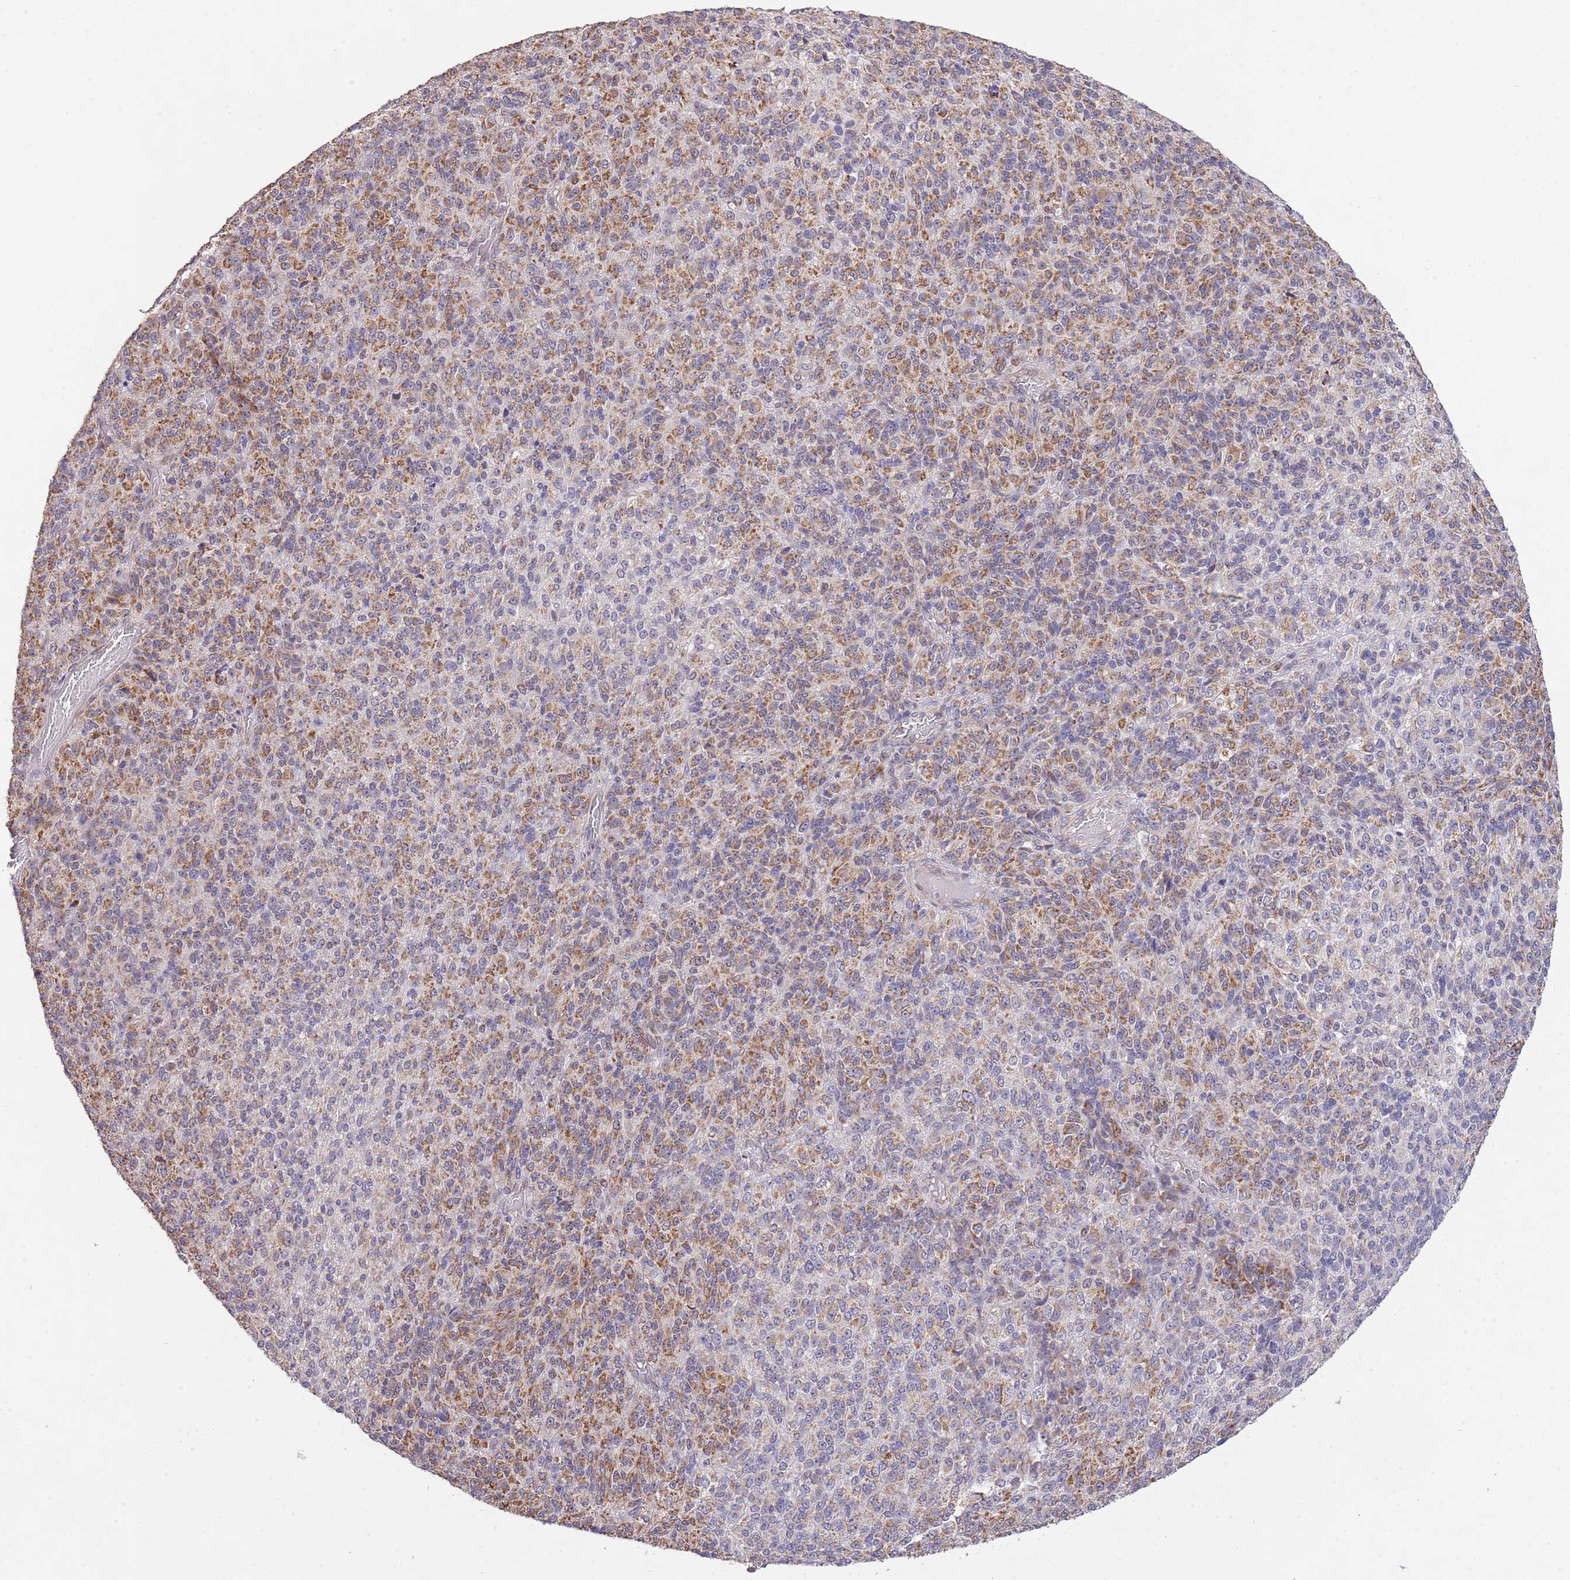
{"staining": {"intensity": "moderate", "quantity": ">75%", "location": "cytoplasmic/membranous"}, "tissue": "melanoma", "cell_type": "Tumor cells", "image_type": "cancer", "snomed": [{"axis": "morphology", "description": "Malignant melanoma, Metastatic site"}, {"axis": "topography", "description": "Brain"}], "caption": "Immunohistochemistry micrograph of neoplastic tissue: melanoma stained using immunohistochemistry (IHC) demonstrates medium levels of moderate protein expression localized specifically in the cytoplasmic/membranous of tumor cells, appearing as a cytoplasmic/membranous brown color.", "gene": "IVD", "patient": {"sex": "female", "age": 56}}